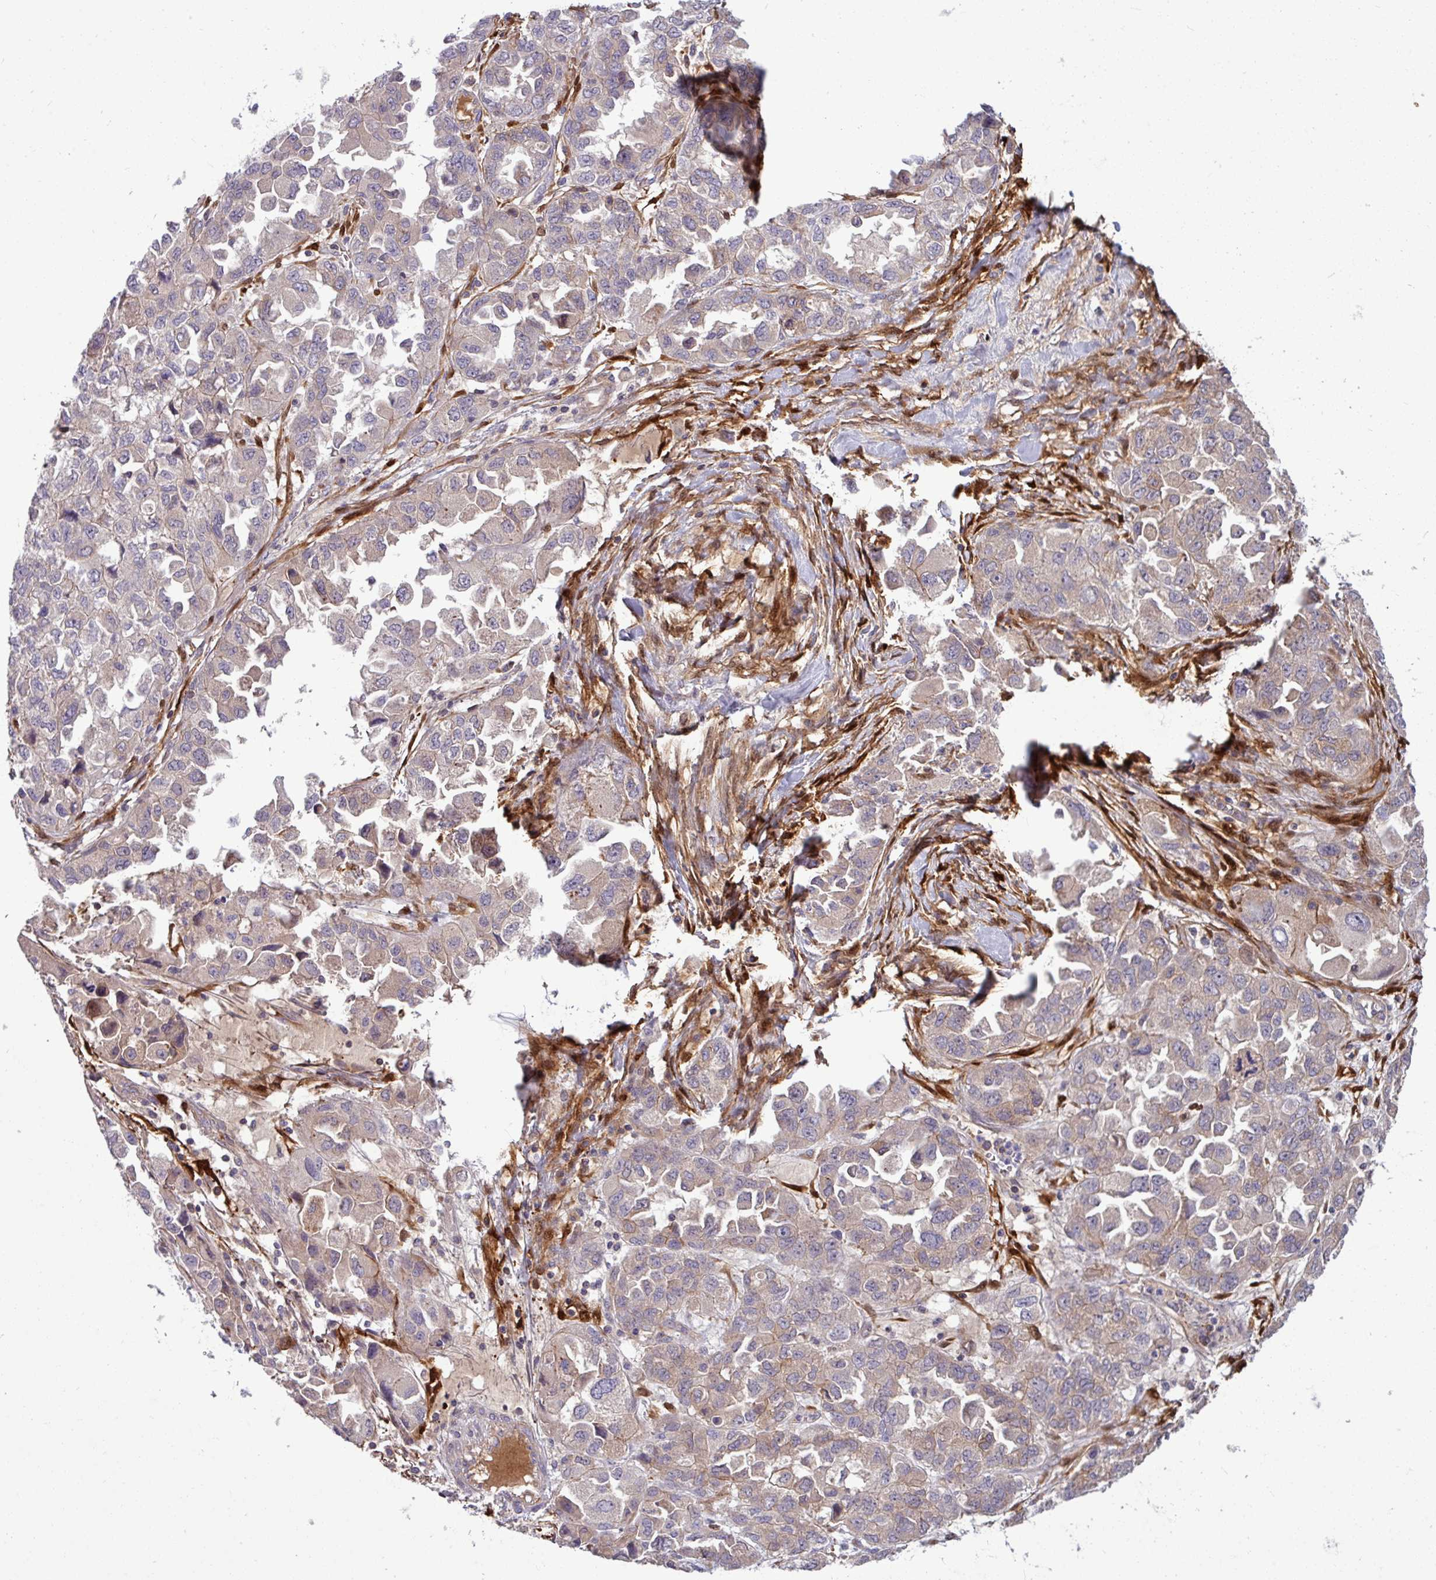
{"staining": {"intensity": "weak", "quantity": "<25%", "location": "cytoplasmic/membranous"}, "tissue": "ovarian cancer", "cell_type": "Tumor cells", "image_type": "cancer", "snomed": [{"axis": "morphology", "description": "Cystadenocarcinoma, serous, NOS"}, {"axis": "topography", "description": "Ovary"}], "caption": "Ovarian serous cystadenocarcinoma stained for a protein using immunohistochemistry (IHC) exhibits no positivity tumor cells.", "gene": "B4GALNT4", "patient": {"sex": "female", "age": 84}}